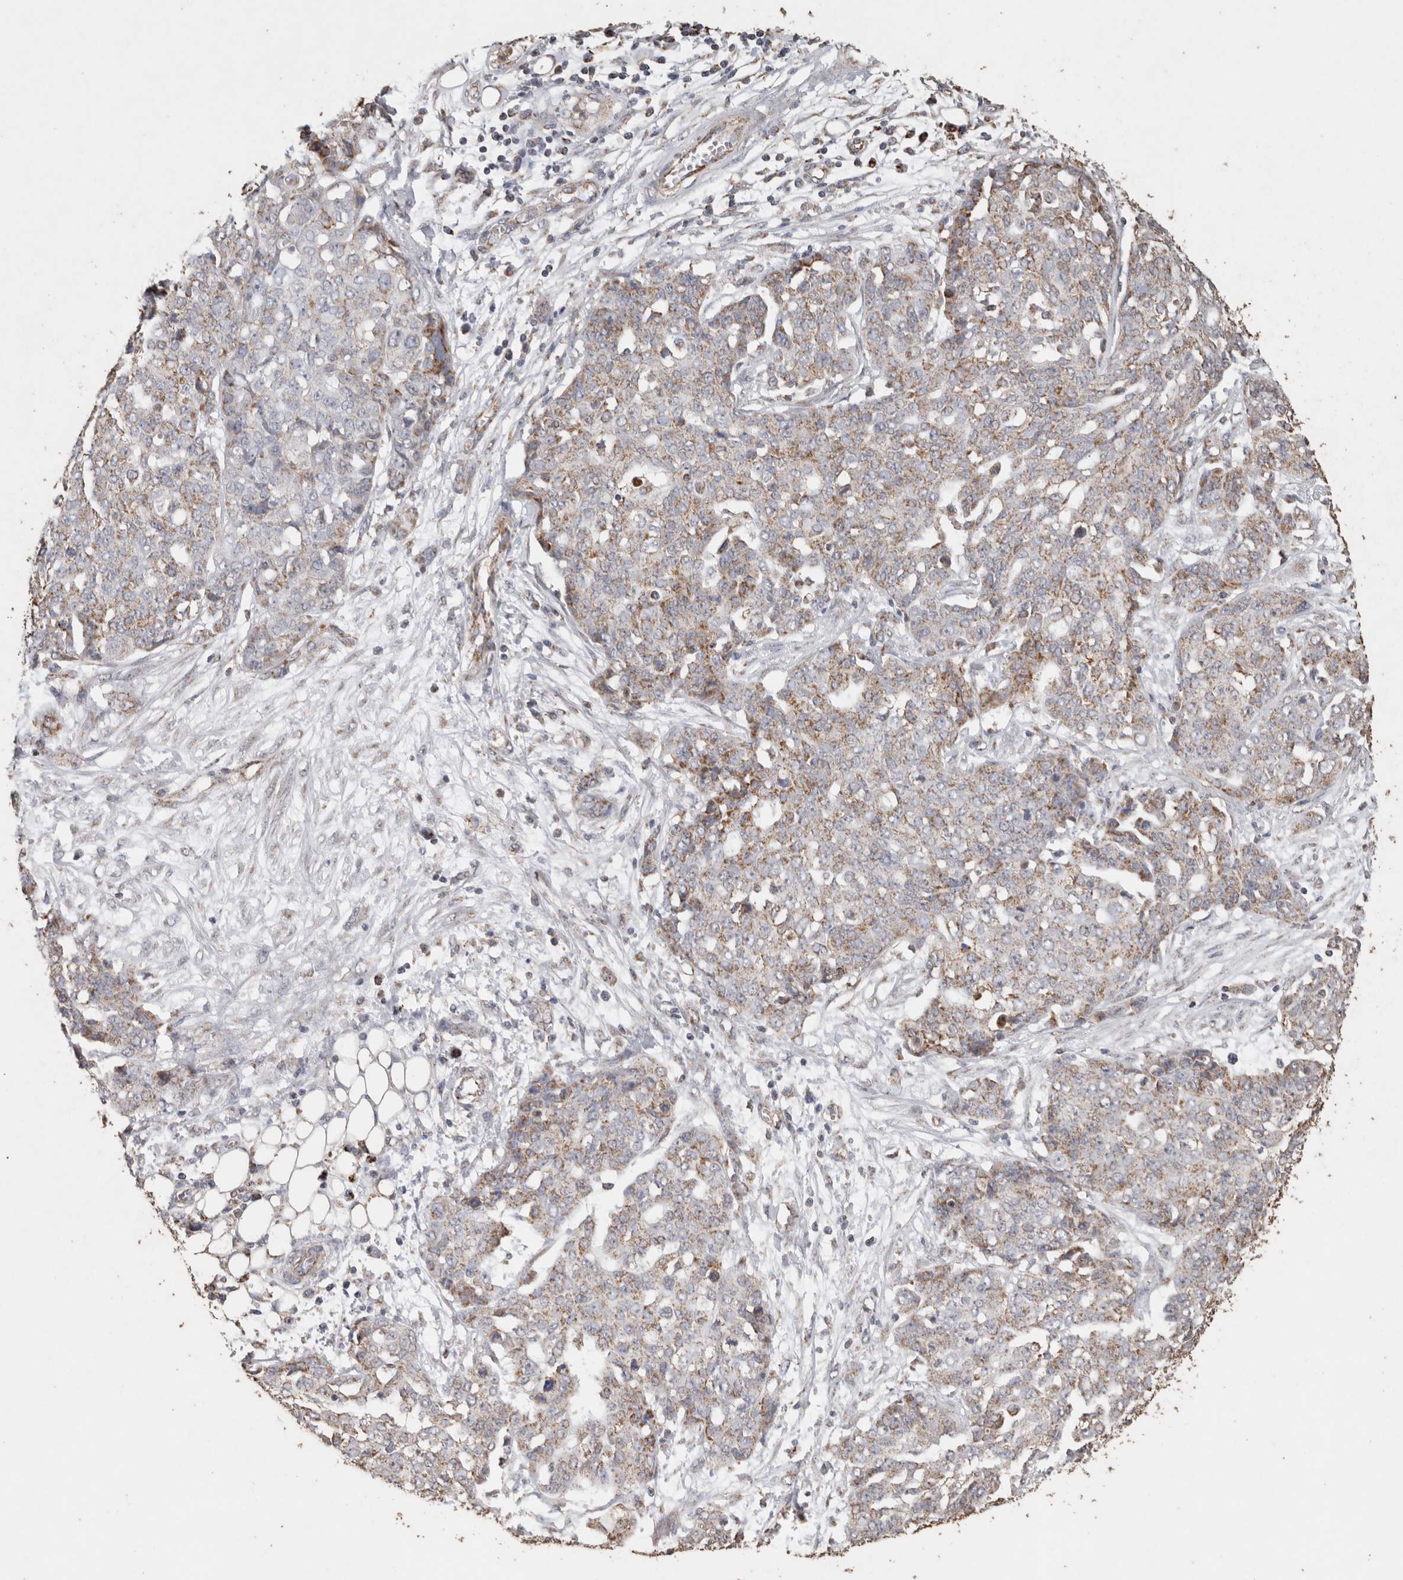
{"staining": {"intensity": "moderate", "quantity": "25%-75%", "location": "cytoplasmic/membranous"}, "tissue": "ovarian cancer", "cell_type": "Tumor cells", "image_type": "cancer", "snomed": [{"axis": "morphology", "description": "Cystadenocarcinoma, serous, NOS"}, {"axis": "topography", "description": "Soft tissue"}, {"axis": "topography", "description": "Ovary"}], "caption": "Brown immunohistochemical staining in human ovarian cancer (serous cystadenocarcinoma) exhibits moderate cytoplasmic/membranous expression in about 25%-75% of tumor cells.", "gene": "ACADM", "patient": {"sex": "female", "age": 57}}